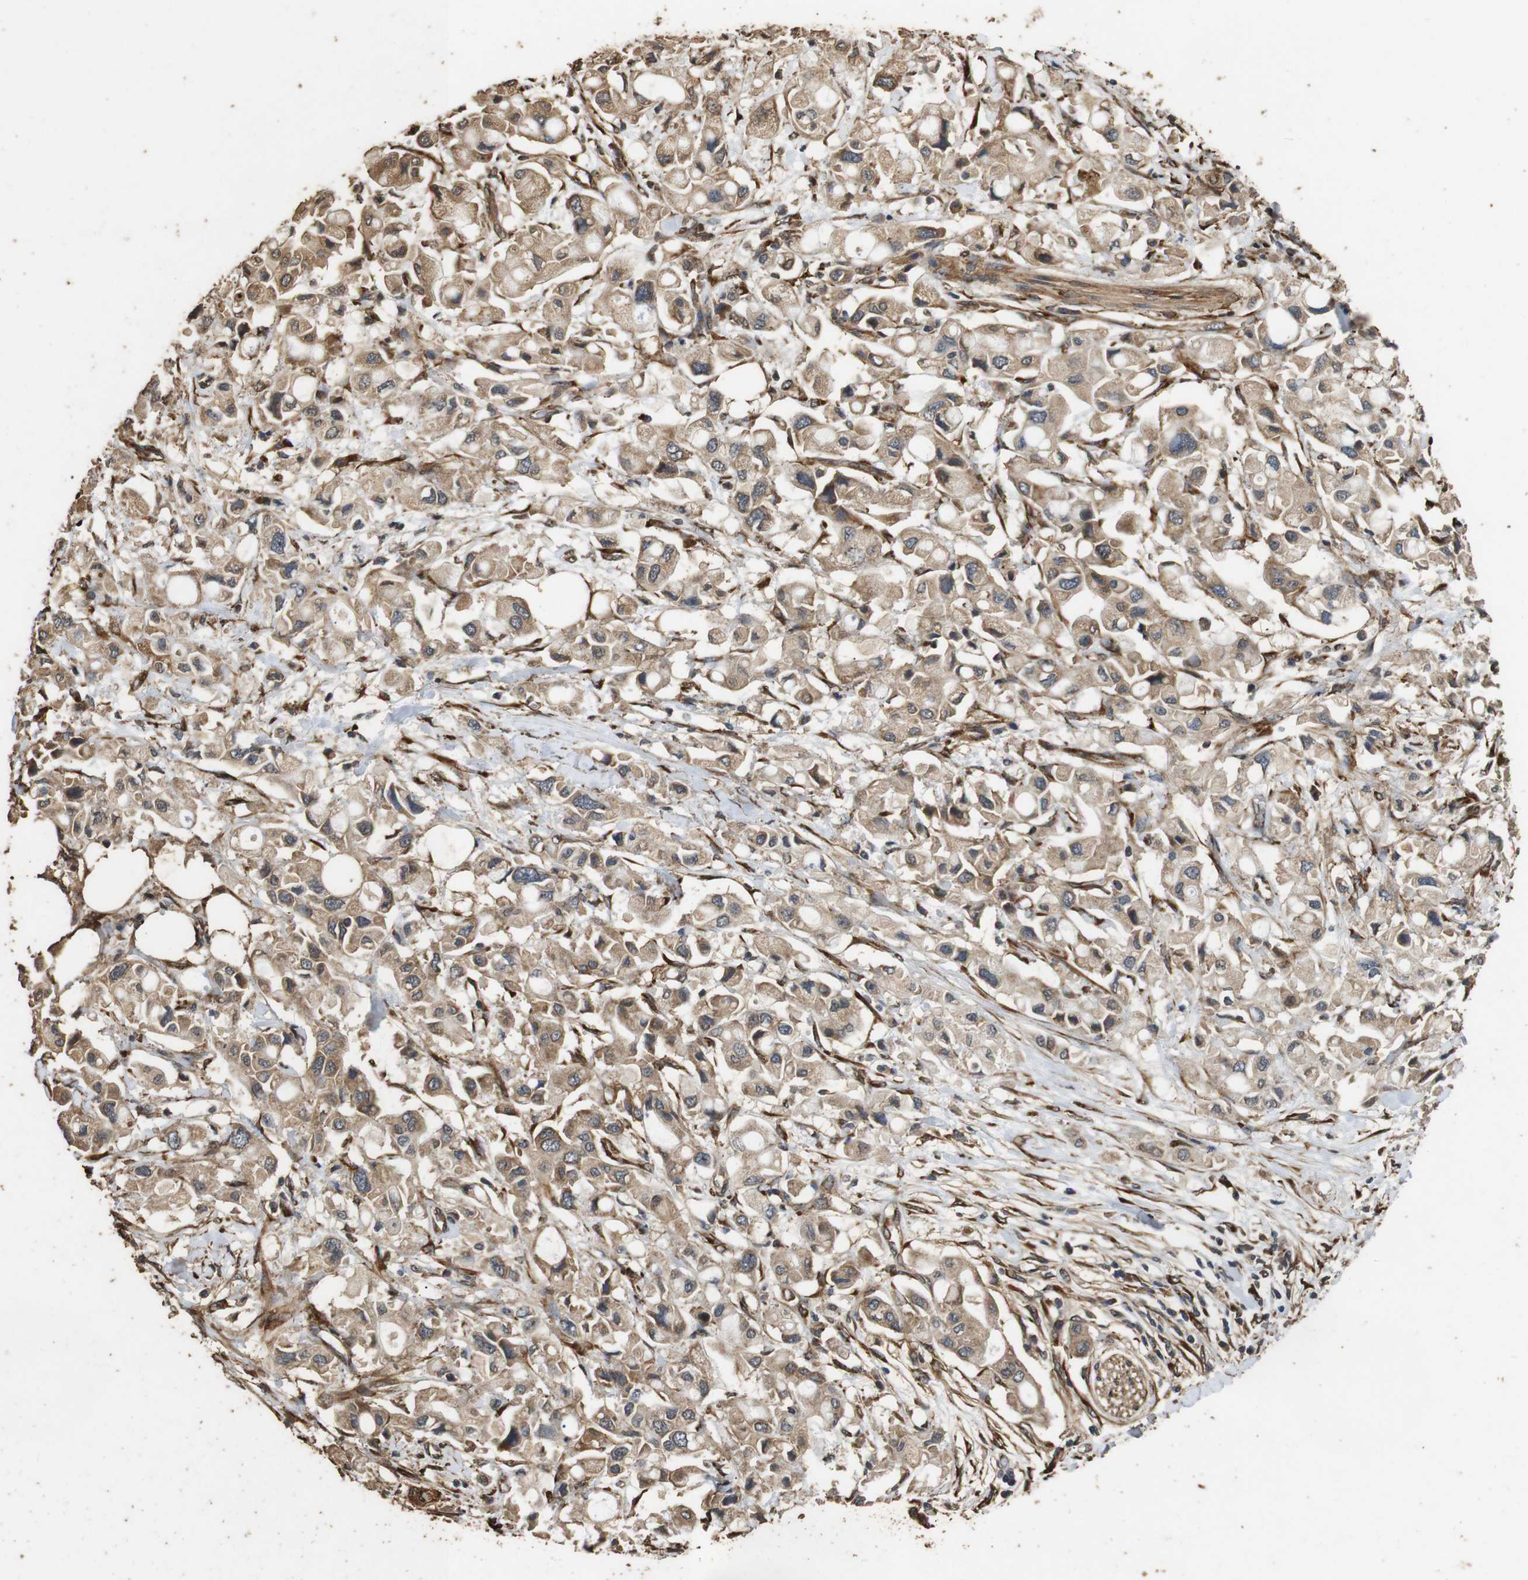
{"staining": {"intensity": "moderate", "quantity": ">75%", "location": "cytoplasmic/membranous"}, "tissue": "pancreatic cancer", "cell_type": "Tumor cells", "image_type": "cancer", "snomed": [{"axis": "morphology", "description": "Adenocarcinoma, NOS"}, {"axis": "topography", "description": "Pancreas"}], "caption": "Moderate cytoplasmic/membranous protein staining is identified in approximately >75% of tumor cells in pancreatic cancer.", "gene": "CNPY4", "patient": {"sex": "female", "age": 56}}